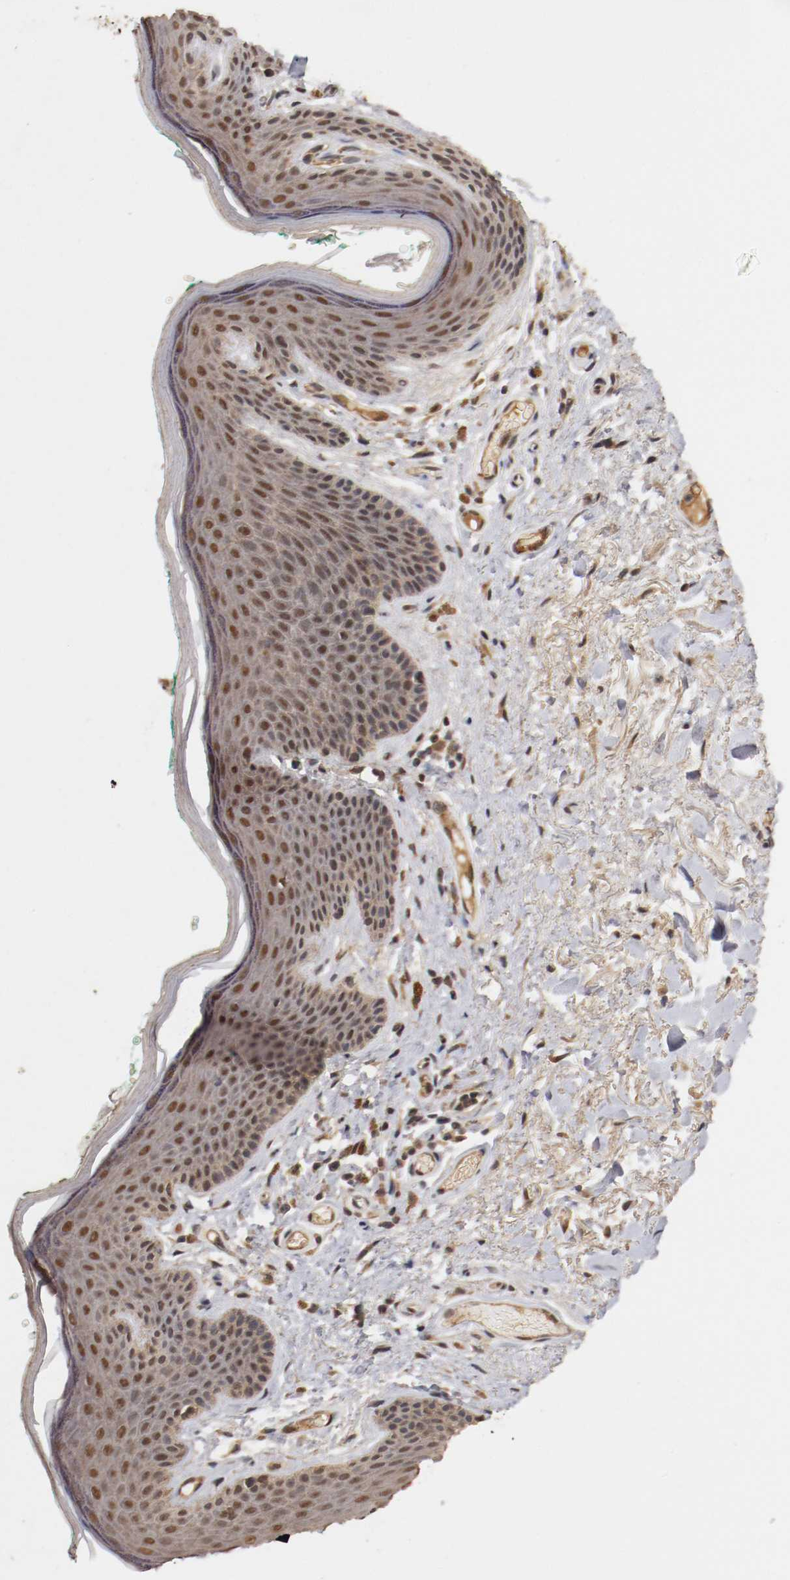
{"staining": {"intensity": "moderate", "quantity": ">75%", "location": "cytoplasmic/membranous,nuclear"}, "tissue": "skin", "cell_type": "Epidermal cells", "image_type": "normal", "snomed": [{"axis": "morphology", "description": "Normal tissue, NOS"}, {"axis": "topography", "description": "Anal"}], "caption": "IHC image of normal skin stained for a protein (brown), which reveals medium levels of moderate cytoplasmic/membranous,nuclear positivity in approximately >75% of epidermal cells.", "gene": "DNMT3B", "patient": {"sex": "male", "age": 74}}